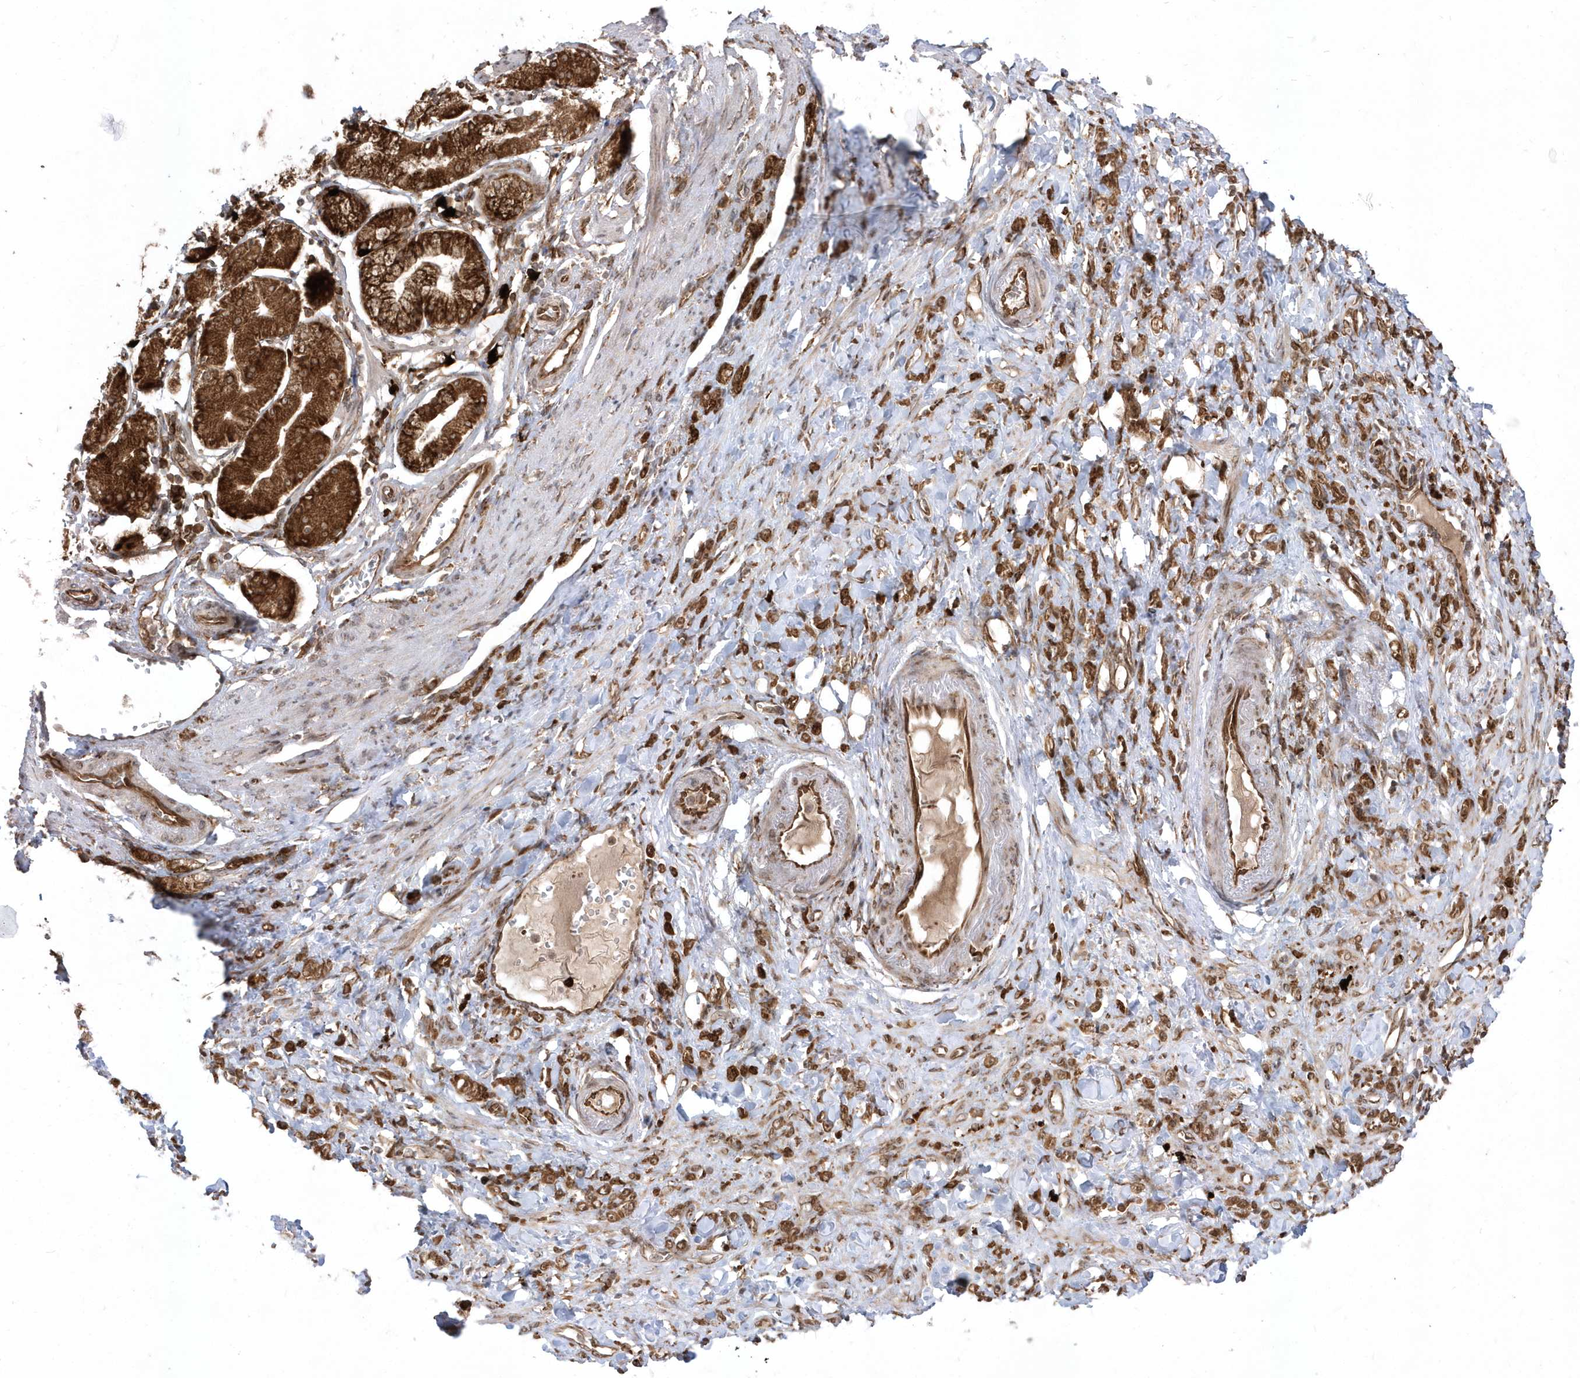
{"staining": {"intensity": "strong", "quantity": ">75%", "location": "cytoplasmic/membranous,nuclear"}, "tissue": "stomach cancer", "cell_type": "Tumor cells", "image_type": "cancer", "snomed": [{"axis": "morphology", "description": "Normal tissue, NOS"}, {"axis": "morphology", "description": "Adenocarcinoma, NOS"}, {"axis": "topography", "description": "Stomach"}], "caption": "IHC micrograph of neoplastic tissue: human stomach cancer (adenocarcinoma) stained using immunohistochemistry reveals high levels of strong protein expression localized specifically in the cytoplasmic/membranous and nuclear of tumor cells, appearing as a cytoplasmic/membranous and nuclear brown color.", "gene": "EPC2", "patient": {"sex": "male", "age": 82}}